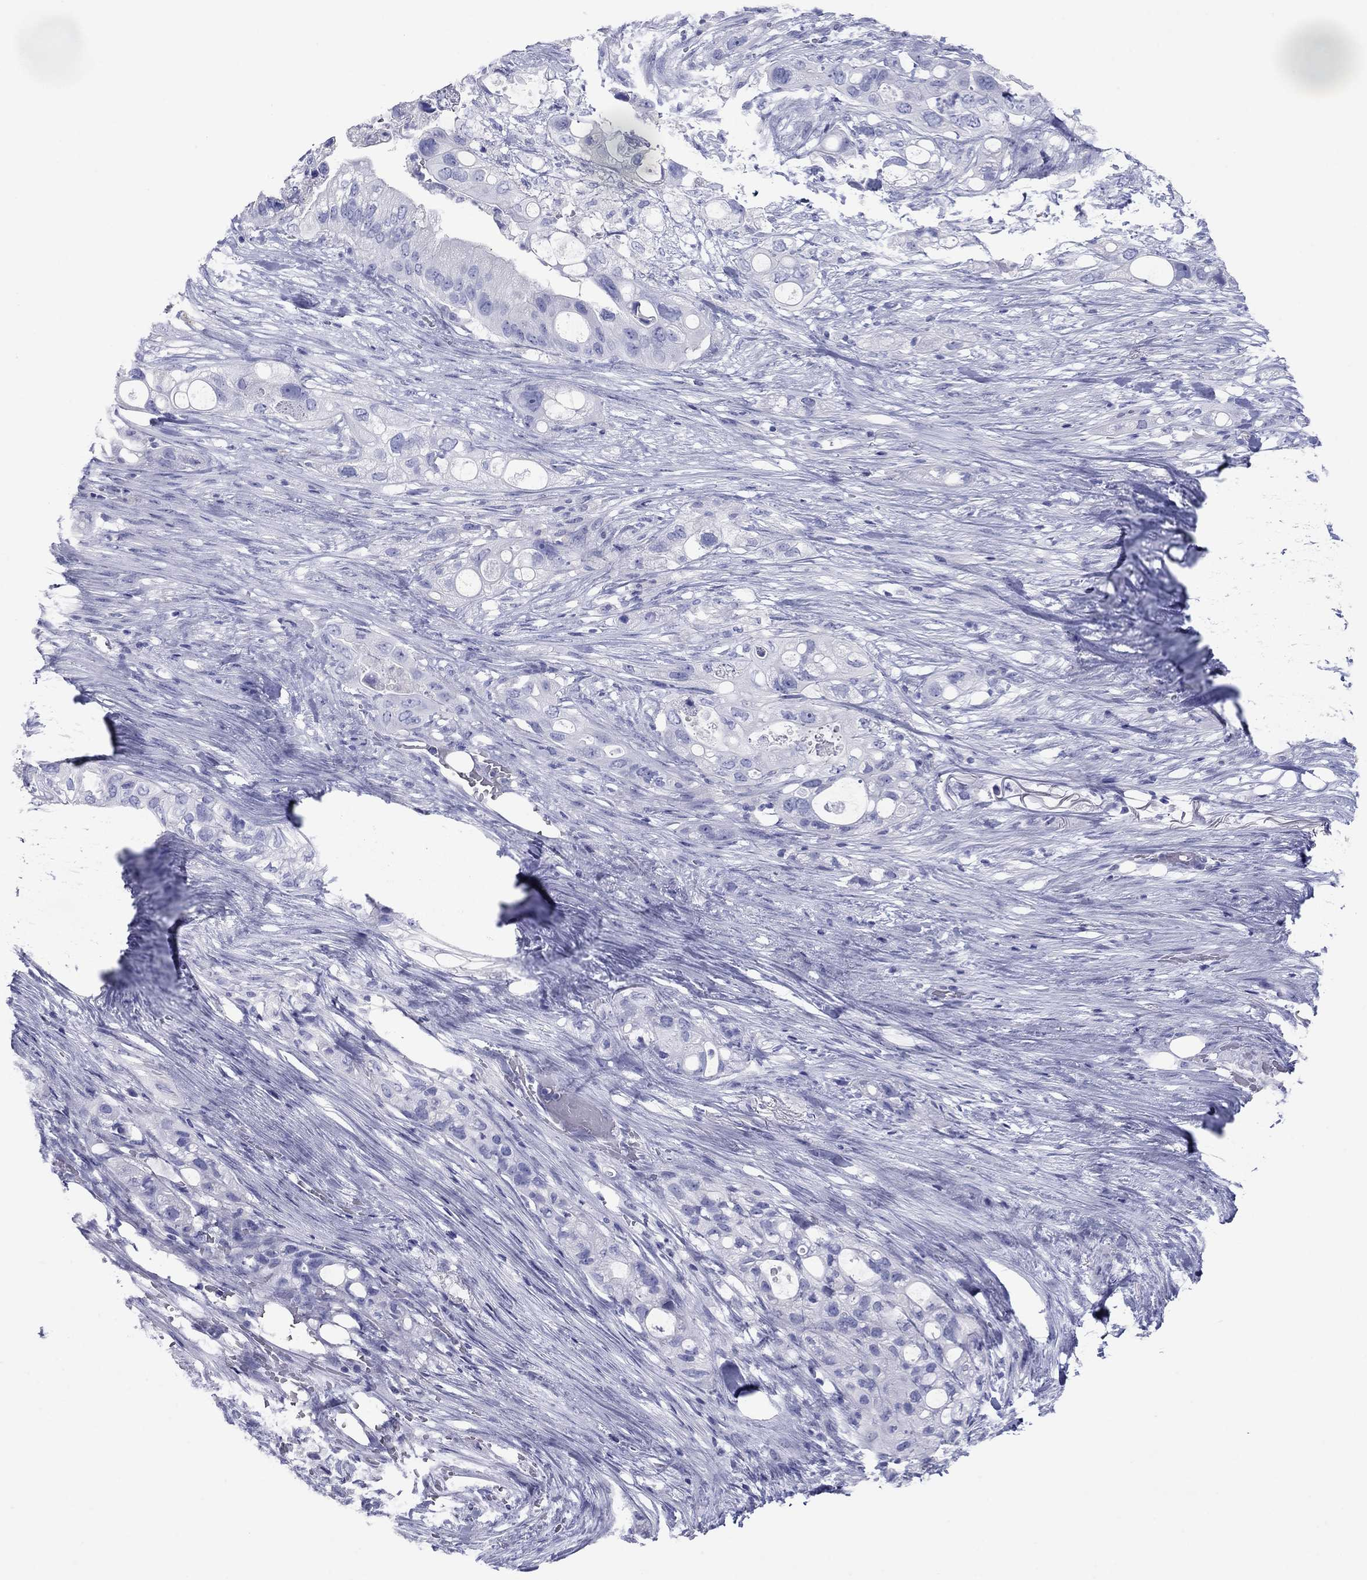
{"staining": {"intensity": "negative", "quantity": "none", "location": "none"}, "tissue": "pancreatic cancer", "cell_type": "Tumor cells", "image_type": "cancer", "snomed": [{"axis": "morphology", "description": "Adenocarcinoma, NOS"}, {"axis": "topography", "description": "Pancreas"}], "caption": "This is an IHC image of pancreatic cancer. There is no positivity in tumor cells.", "gene": "ATP4A", "patient": {"sex": "female", "age": 72}}